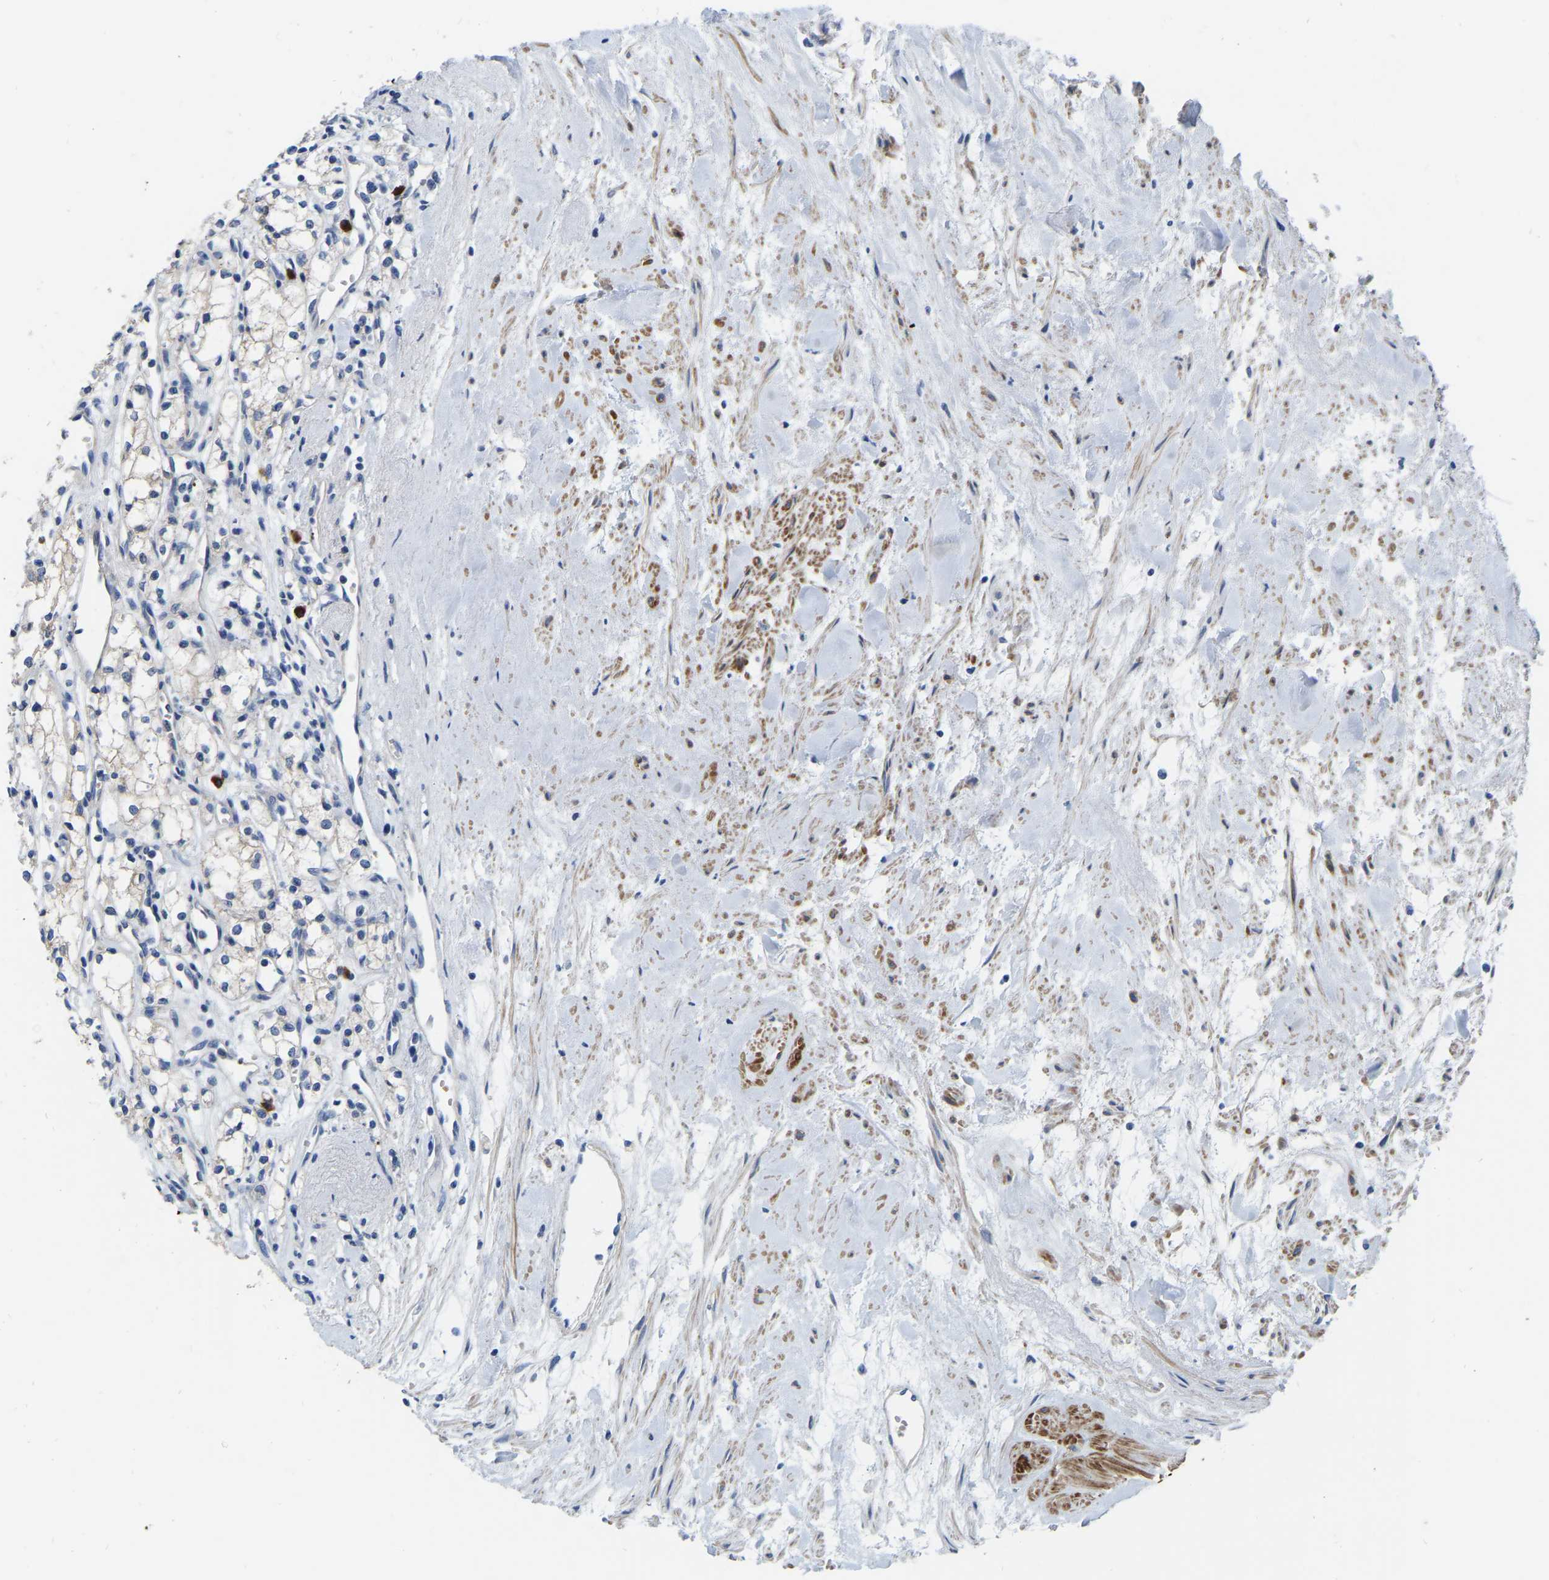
{"staining": {"intensity": "weak", "quantity": "<25%", "location": "cytoplasmic/membranous"}, "tissue": "renal cancer", "cell_type": "Tumor cells", "image_type": "cancer", "snomed": [{"axis": "morphology", "description": "Adenocarcinoma, NOS"}, {"axis": "topography", "description": "Kidney"}], "caption": "Renal adenocarcinoma stained for a protein using immunohistochemistry demonstrates no positivity tumor cells.", "gene": "RAB27B", "patient": {"sex": "male", "age": 59}}